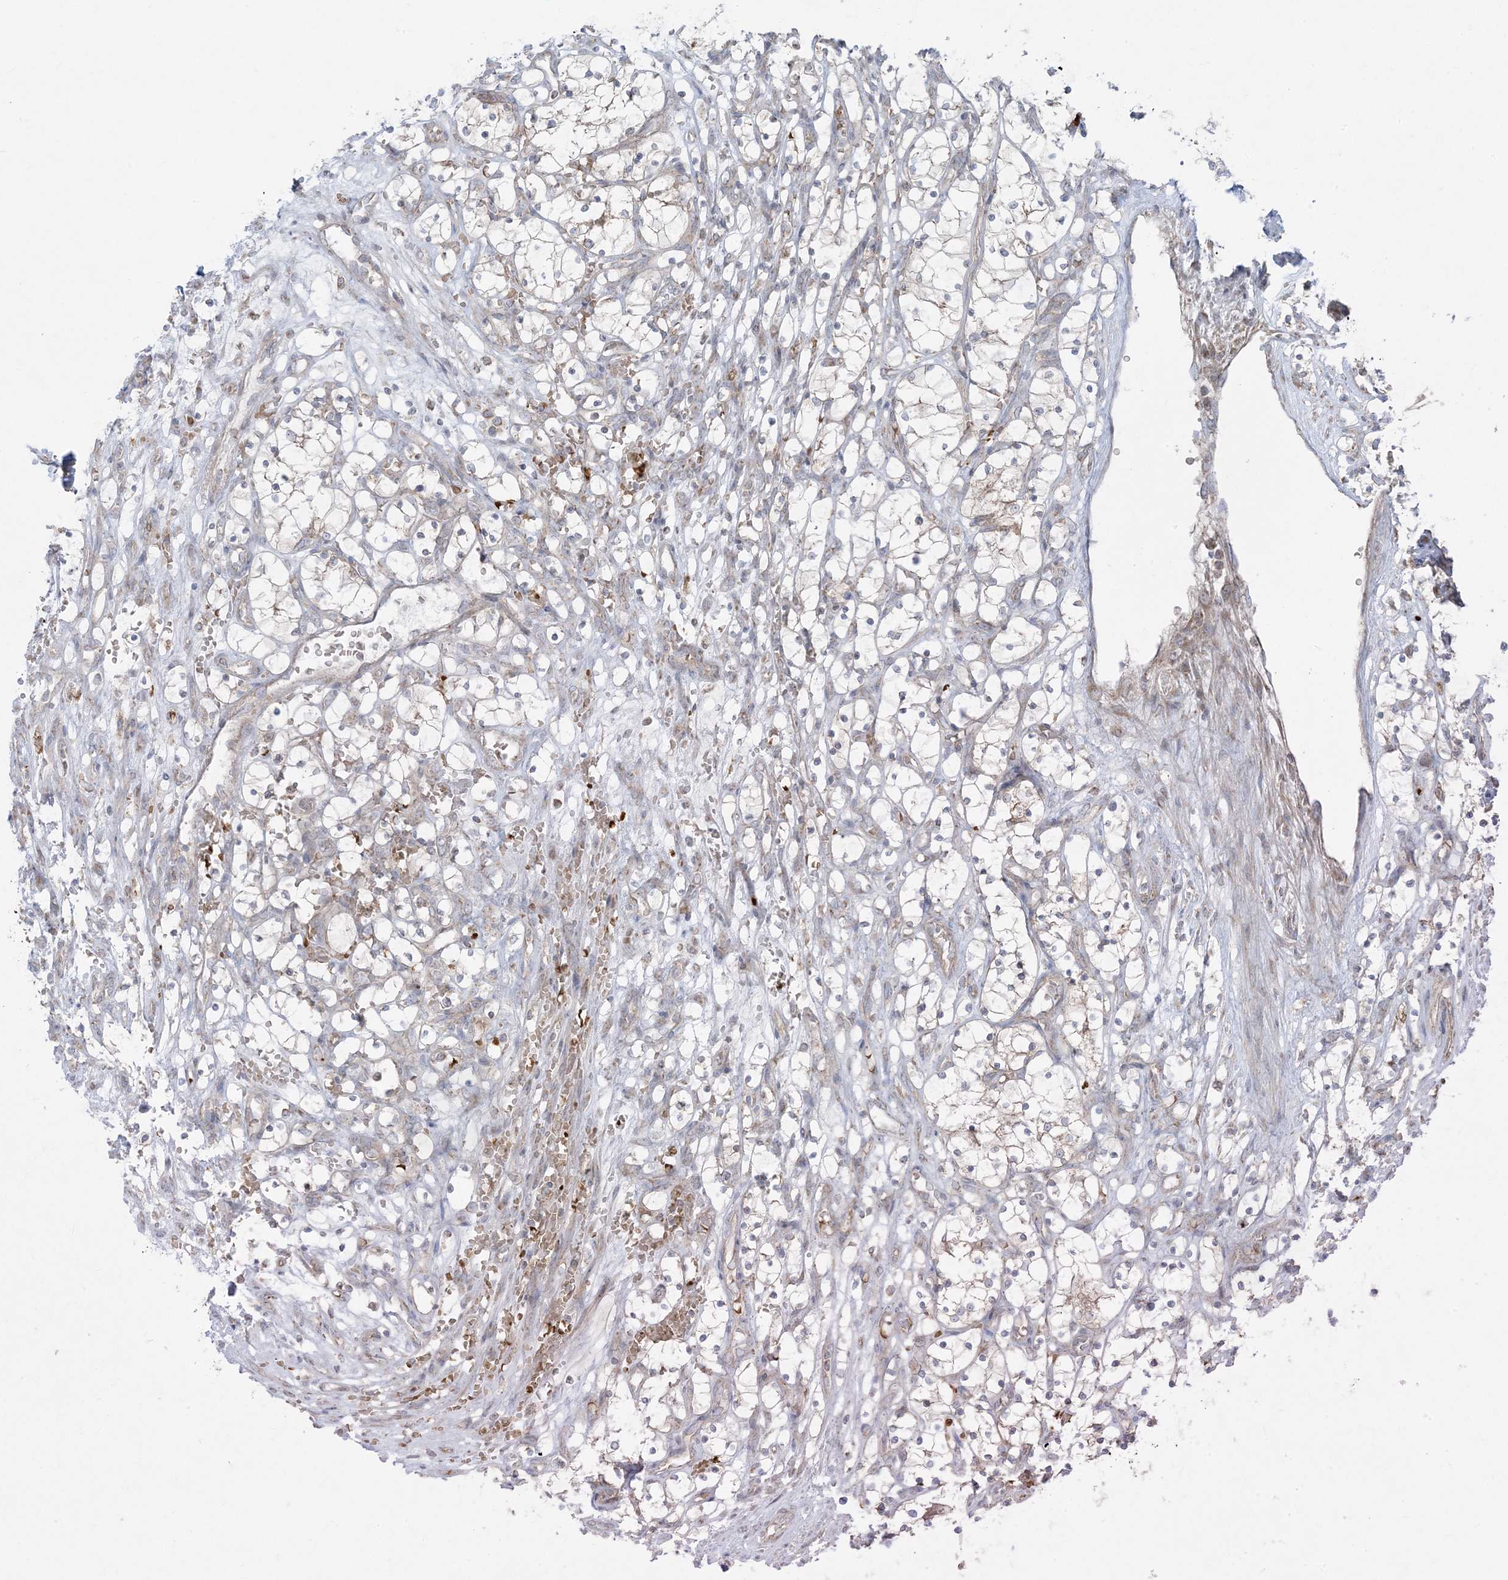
{"staining": {"intensity": "weak", "quantity": "<25%", "location": "cytoplasmic/membranous"}, "tissue": "renal cancer", "cell_type": "Tumor cells", "image_type": "cancer", "snomed": [{"axis": "morphology", "description": "Adenocarcinoma, NOS"}, {"axis": "topography", "description": "Kidney"}], "caption": "Tumor cells show no significant protein staining in renal adenocarcinoma.", "gene": "PIK3R4", "patient": {"sex": "female", "age": 69}}